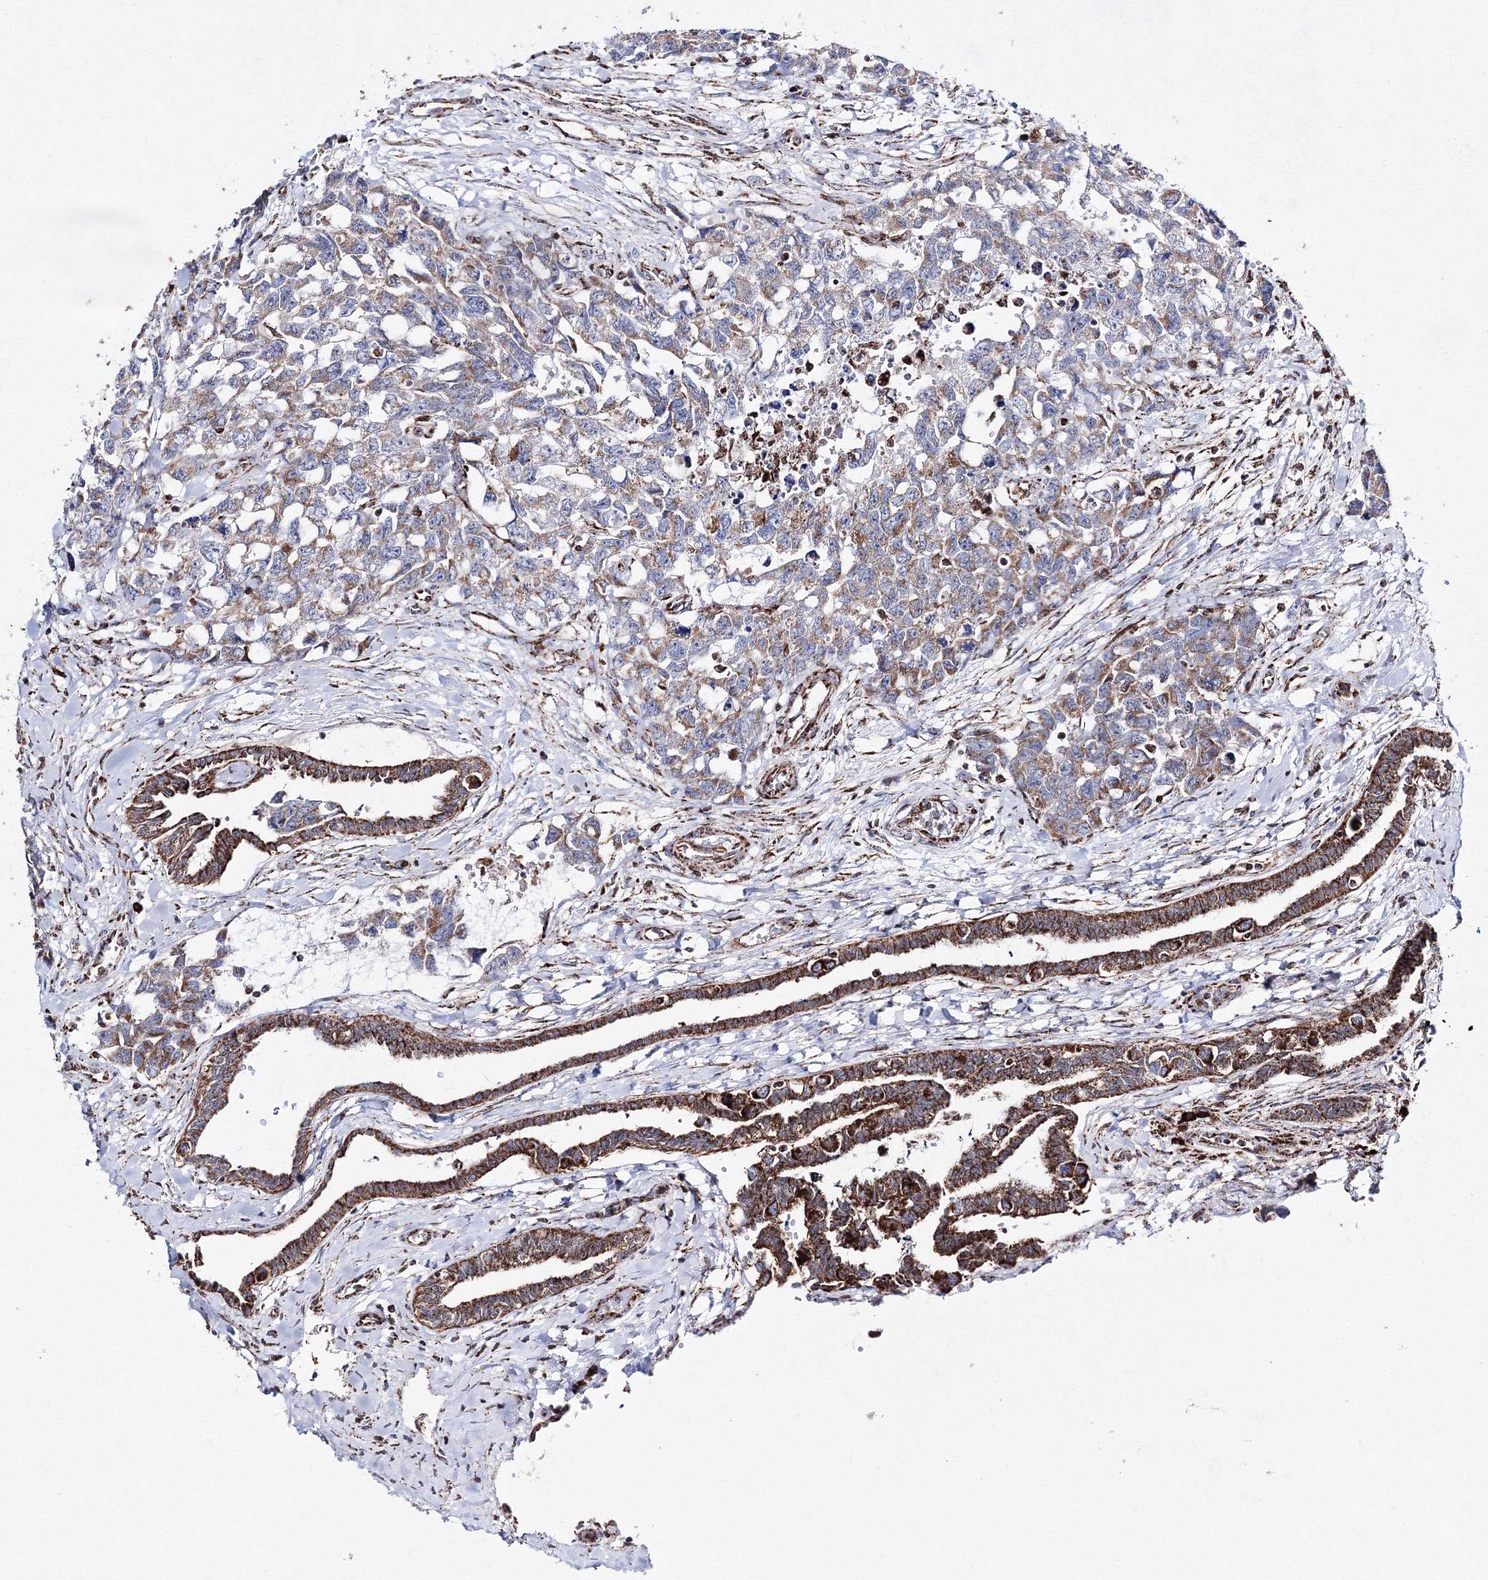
{"staining": {"intensity": "weak", "quantity": "25%-75%", "location": "cytoplasmic/membranous"}, "tissue": "testis cancer", "cell_type": "Tumor cells", "image_type": "cancer", "snomed": [{"axis": "morphology", "description": "Carcinoma, Embryonal, NOS"}, {"axis": "topography", "description": "Testis"}], "caption": "Tumor cells reveal weak cytoplasmic/membranous expression in approximately 25%-75% of cells in testis embryonal carcinoma.", "gene": "HADHB", "patient": {"sex": "male", "age": 31}}